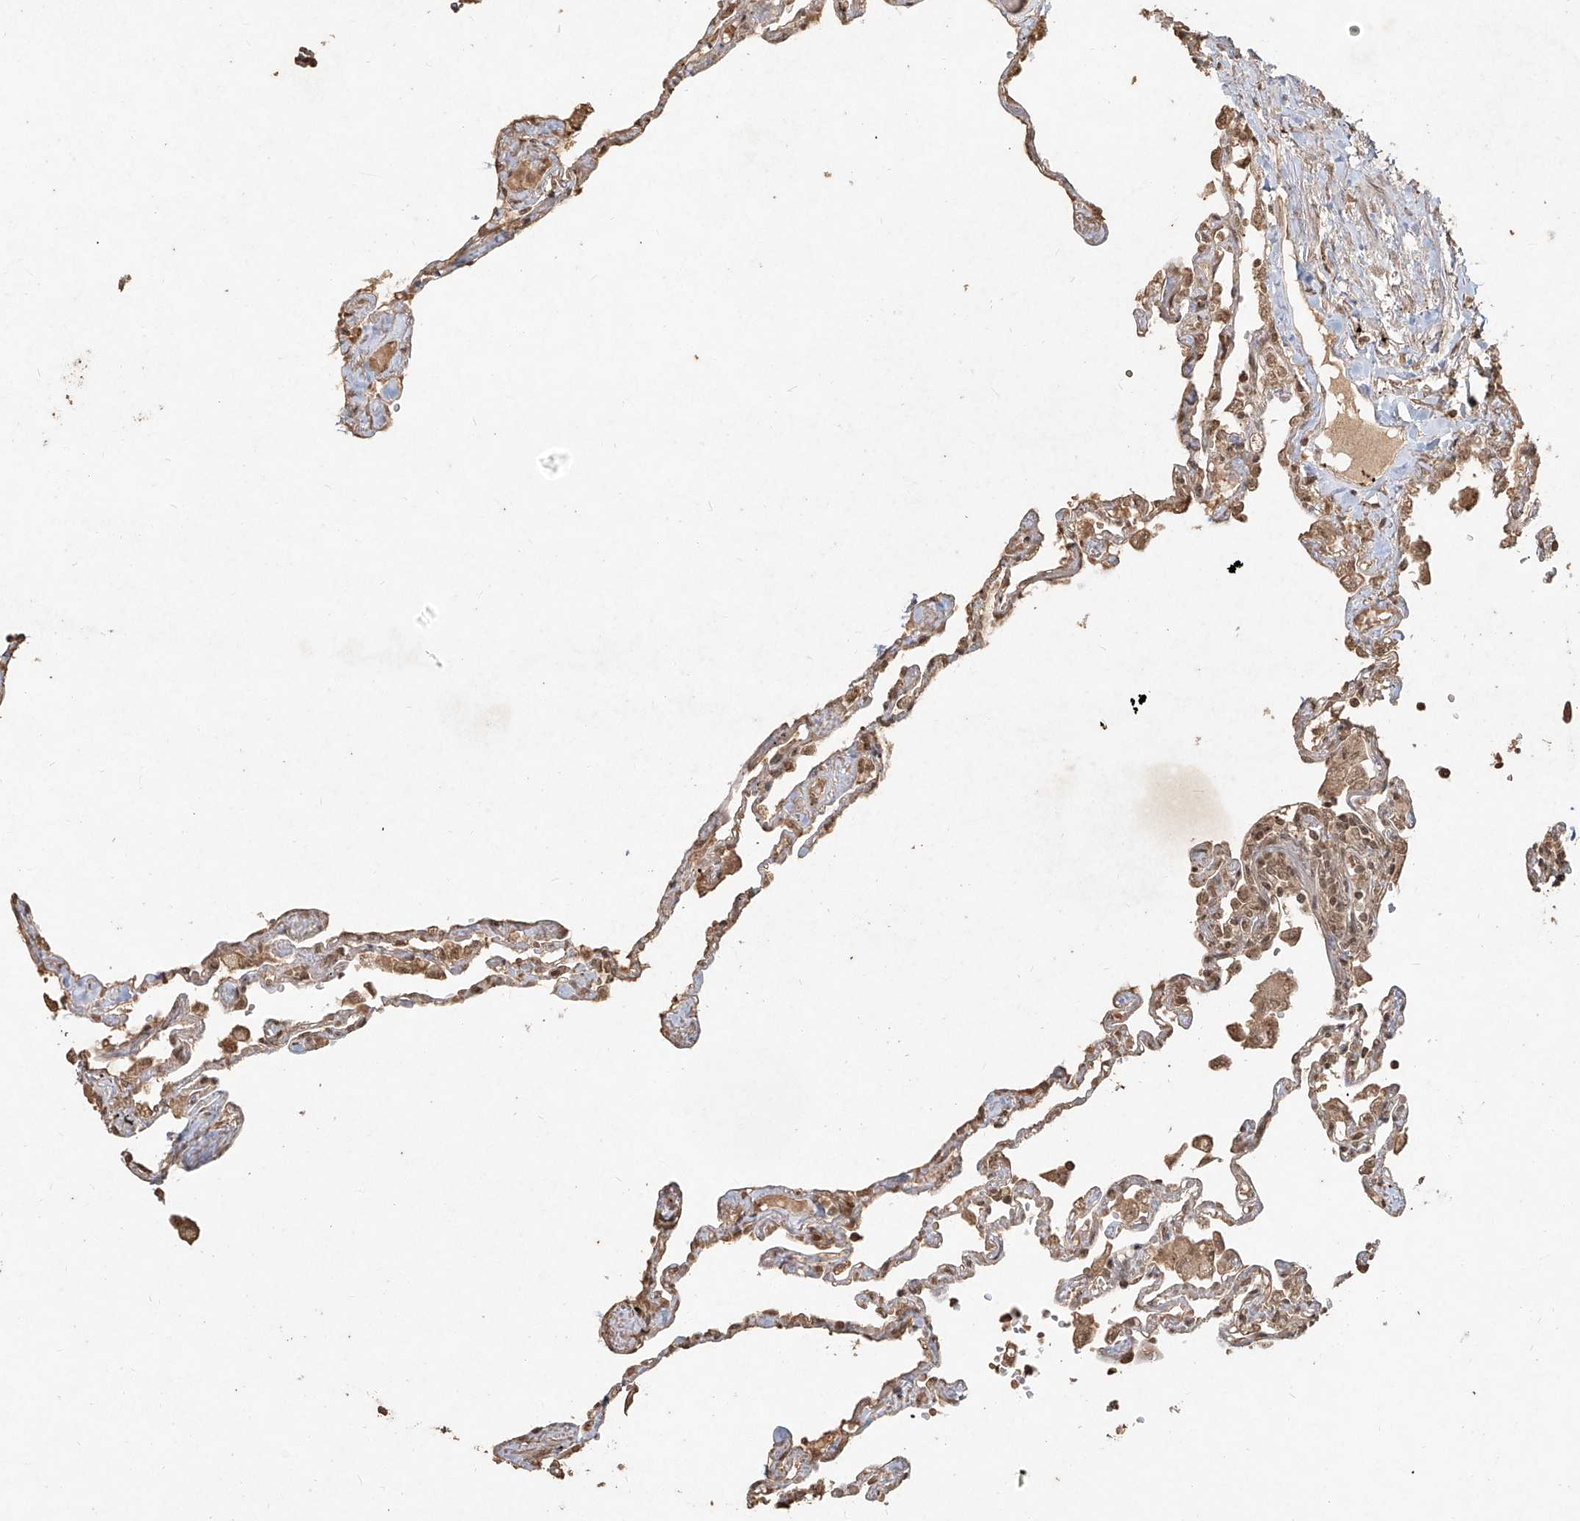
{"staining": {"intensity": "moderate", "quantity": ">75%", "location": "cytoplasmic/membranous,nuclear"}, "tissue": "lung", "cell_type": "Alveolar cells", "image_type": "normal", "snomed": [{"axis": "morphology", "description": "Normal tissue, NOS"}, {"axis": "topography", "description": "Lung"}], "caption": "High-magnification brightfield microscopy of unremarkable lung stained with DAB (3,3'-diaminobenzidine) (brown) and counterstained with hematoxylin (blue). alveolar cells exhibit moderate cytoplasmic/membranous,nuclear expression is appreciated in about>75% of cells.", "gene": "UBE2K", "patient": {"sex": "female", "age": 67}}